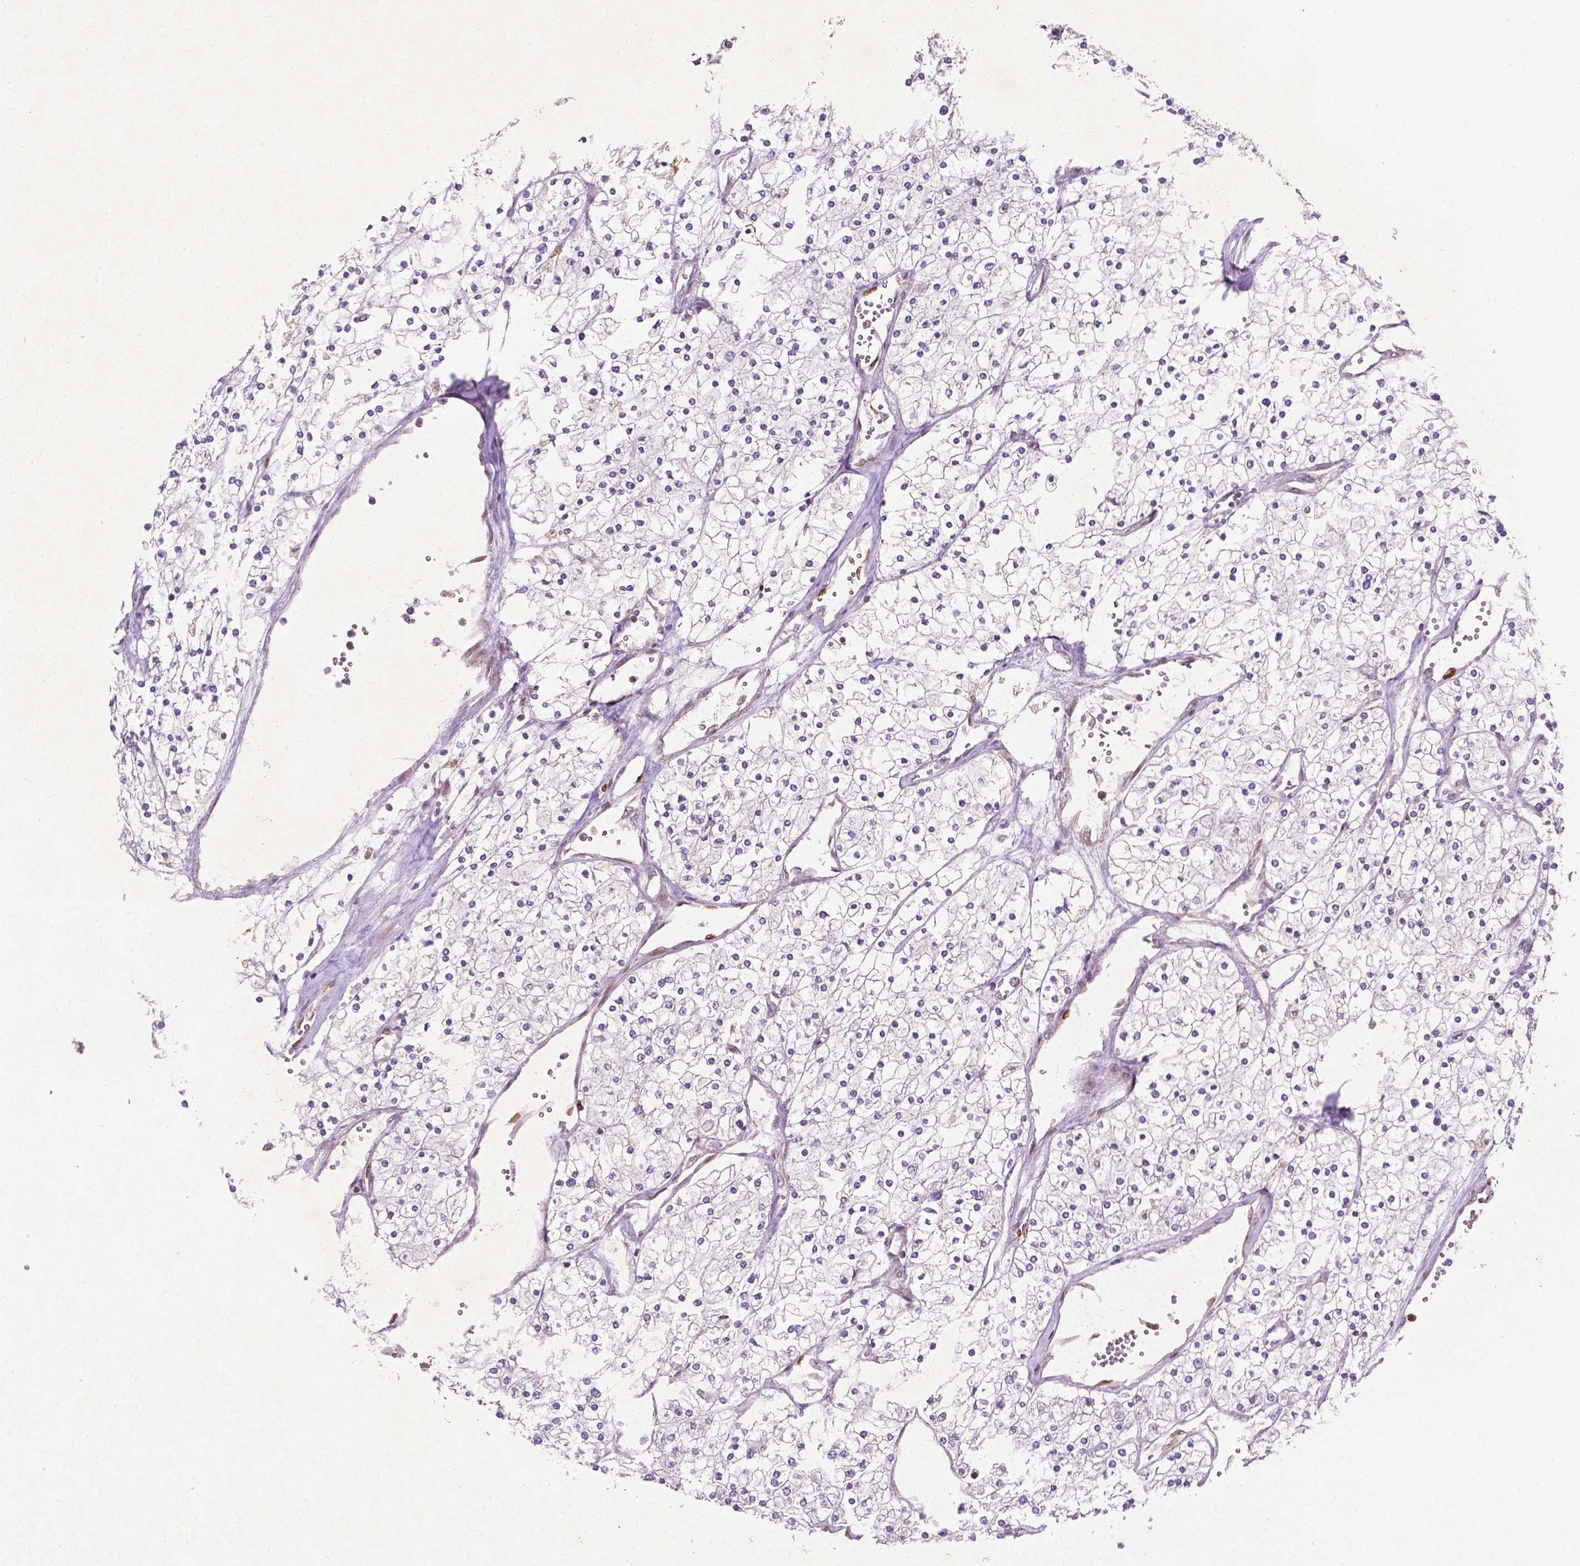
{"staining": {"intensity": "negative", "quantity": "none", "location": "none"}, "tissue": "renal cancer", "cell_type": "Tumor cells", "image_type": "cancer", "snomed": [{"axis": "morphology", "description": "Adenocarcinoma, NOS"}, {"axis": "topography", "description": "Kidney"}], "caption": "Tumor cells show no significant staining in renal cancer (adenocarcinoma). (DAB IHC visualized using brightfield microscopy, high magnification).", "gene": "TCHP", "patient": {"sex": "male", "age": 80}}